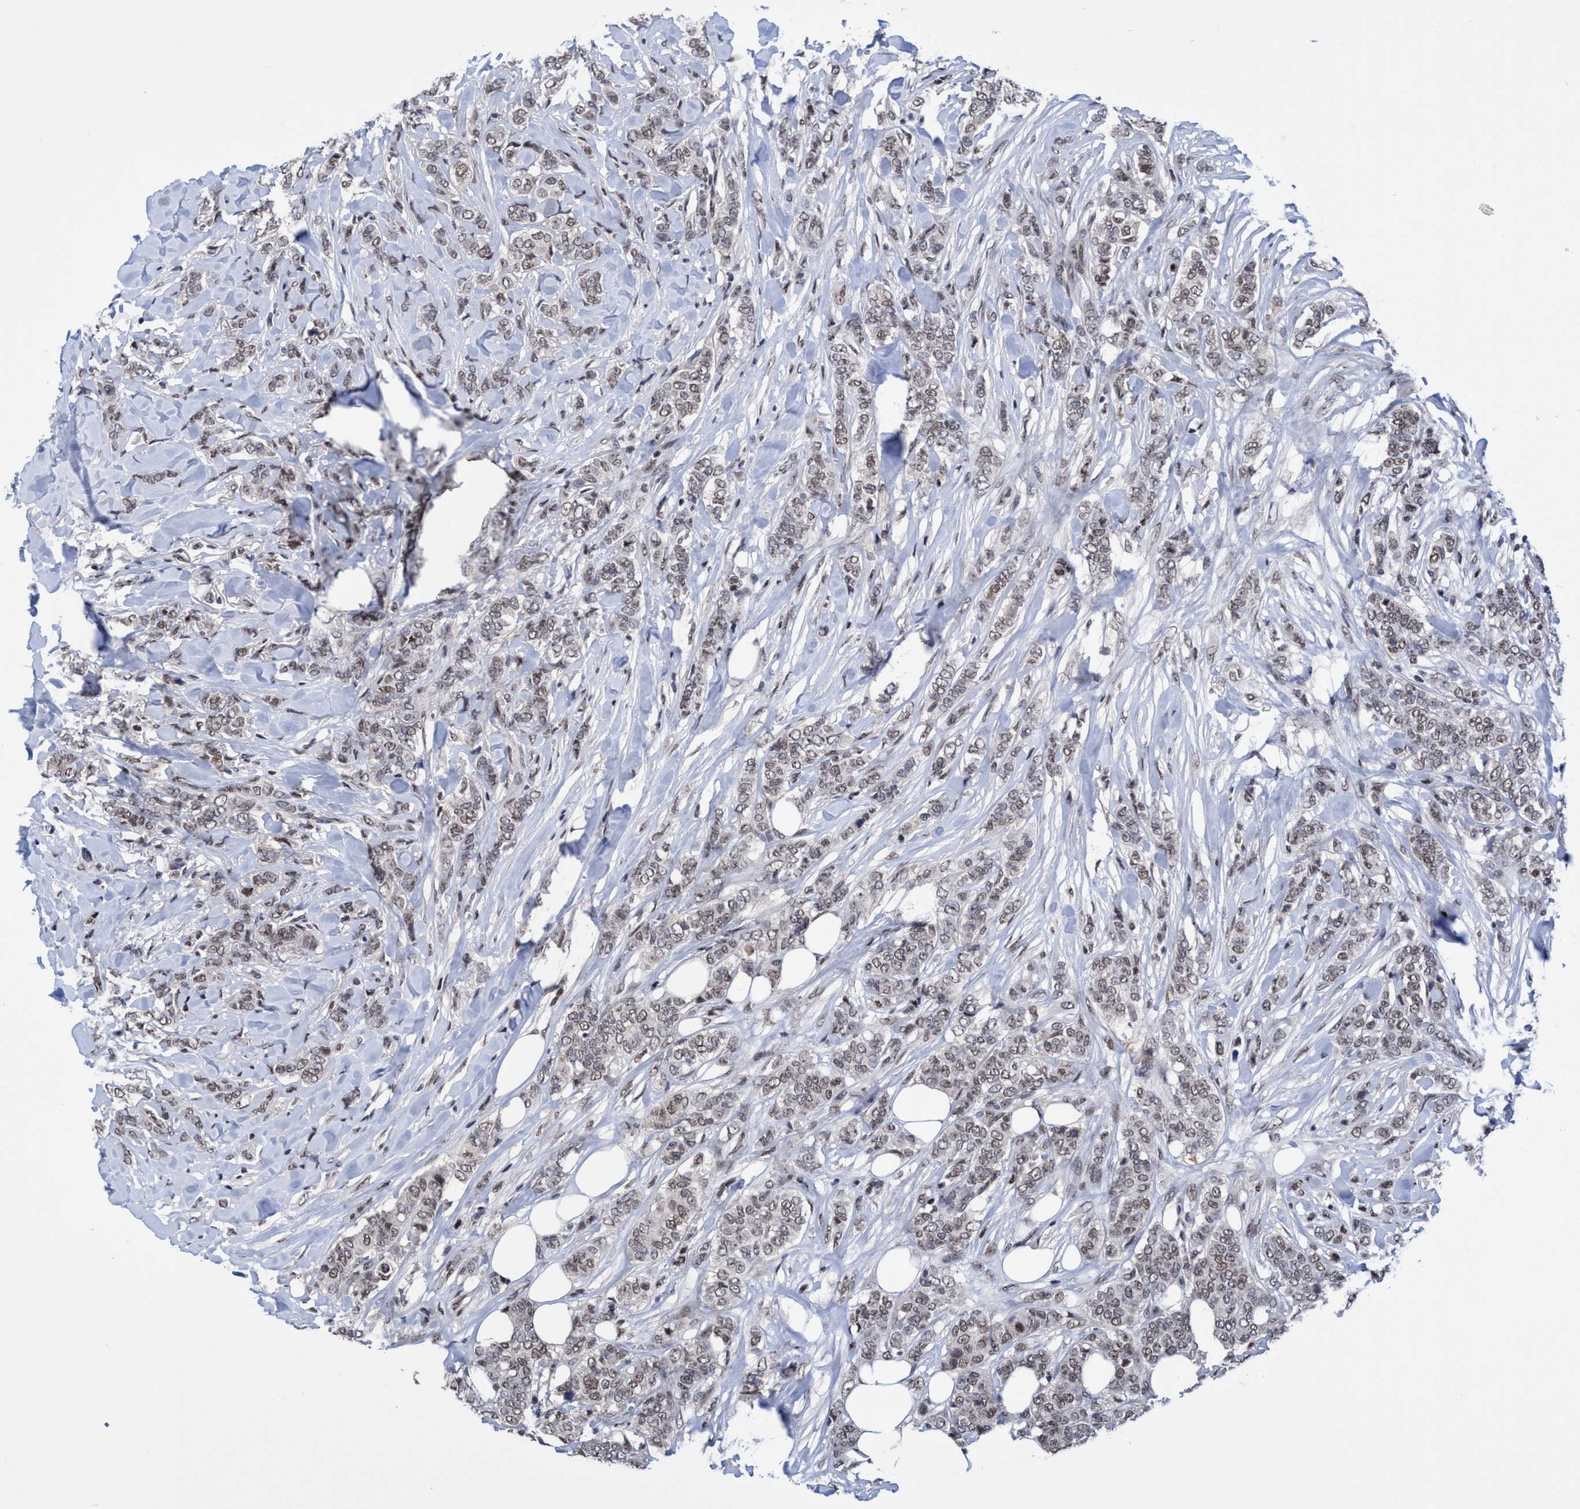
{"staining": {"intensity": "weak", "quantity": ">75%", "location": "nuclear"}, "tissue": "breast cancer", "cell_type": "Tumor cells", "image_type": "cancer", "snomed": [{"axis": "morphology", "description": "Lobular carcinoma"}, {"axis": "topography", "description": "Skin"}, {"axis": "topography", "description": "Breast"}], "caption": "The photomicrograph displays a brown stain indicating the presence of a protein in the nuclear of tumor cells in breast cancer (lobular carcinoma). The protein of interest is stained brown, and the nuclei are stained in blue (DAB (3,3'-diaminobenzidine) IHC with brightfield microscopy, high magnification).", "gene": "C9orf78", "patient": {"sex": "female", "age": 46}}